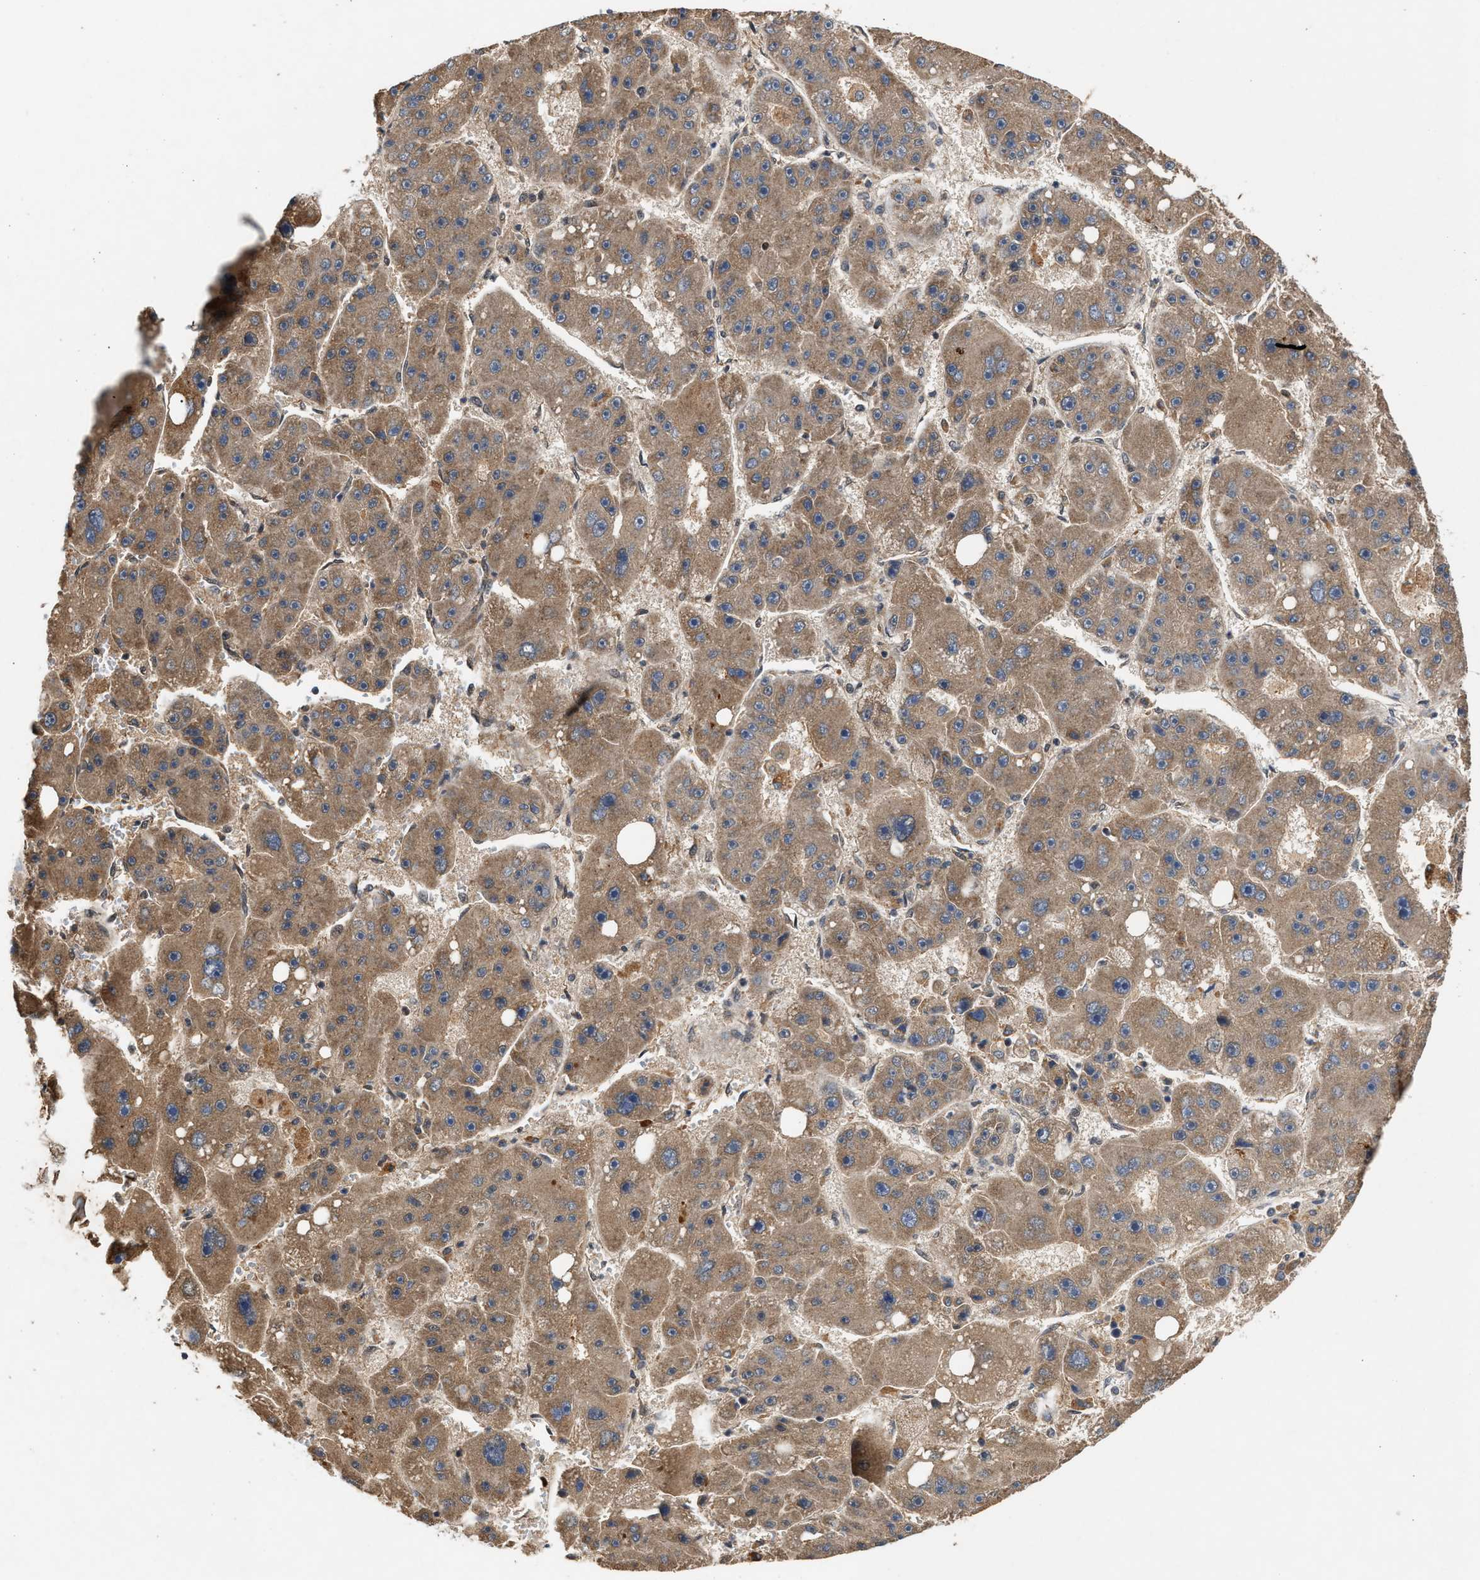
{"staining": {"intensity": "moderate", "quantity": ">75%", "location": "cytoplasmic/membranous"}, "tissue": "liver cancer", "cell_type": "Tumor cells", "image_type": "cancer", "snomed": [{"axis": "morphology", "description": "Carcinoma, Hepatocellular, NOS"}, {"axis": "topography", "description": "Liver"}], "caption": "This micrograph displays immunohistochemistry (IHC) staining of hepatocellular carcinoma (liver), with medium moderate cytoplasmic/membranous positivity in about >75% of tumor cells.", "gene": "RUSC2", "patient": {"sex": "female", "age": 61}}